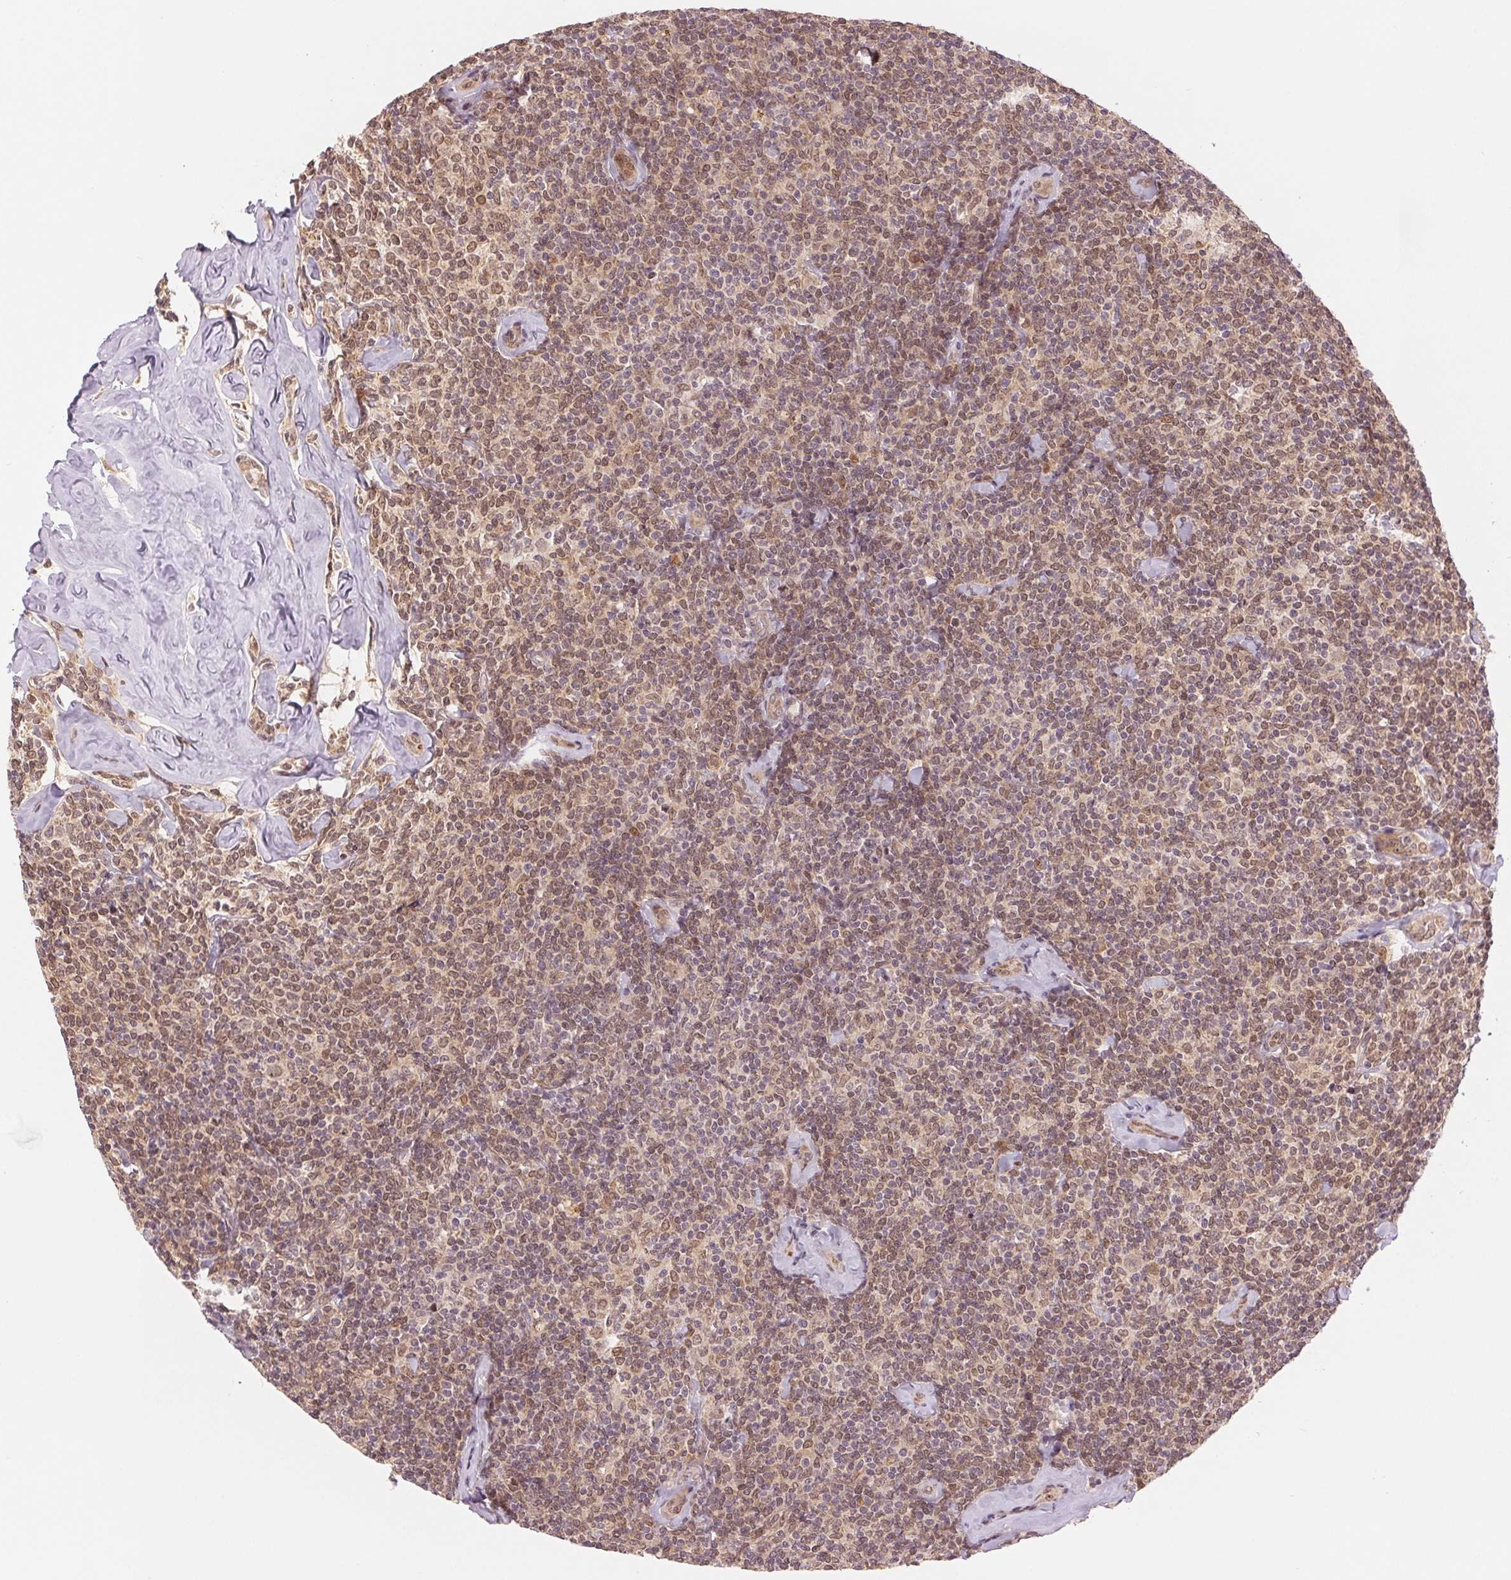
{"staining": {"intensity": "moderate", "quantity": ">75%", "location": "nuclear"}, "tissue": "lymphoma", "cell_type": "Tumor cells", "image_type": "cancer", "snomed": [{"axis": "morphology", "description": "Malignant lymphoma, non-Hodgkin's type, Low grade"}, {"axis": "topography", "description": "Lymph node"}], "caption": "Malignant lymphoma, non-Hodgkin's type (low-grade) was stained to show a protein in brown. There is medium levels of moderate nuclear positivity in about >75% of tumor cells.", "gene": "ERI3", "patient": {"sex": "female", "age": 56}}